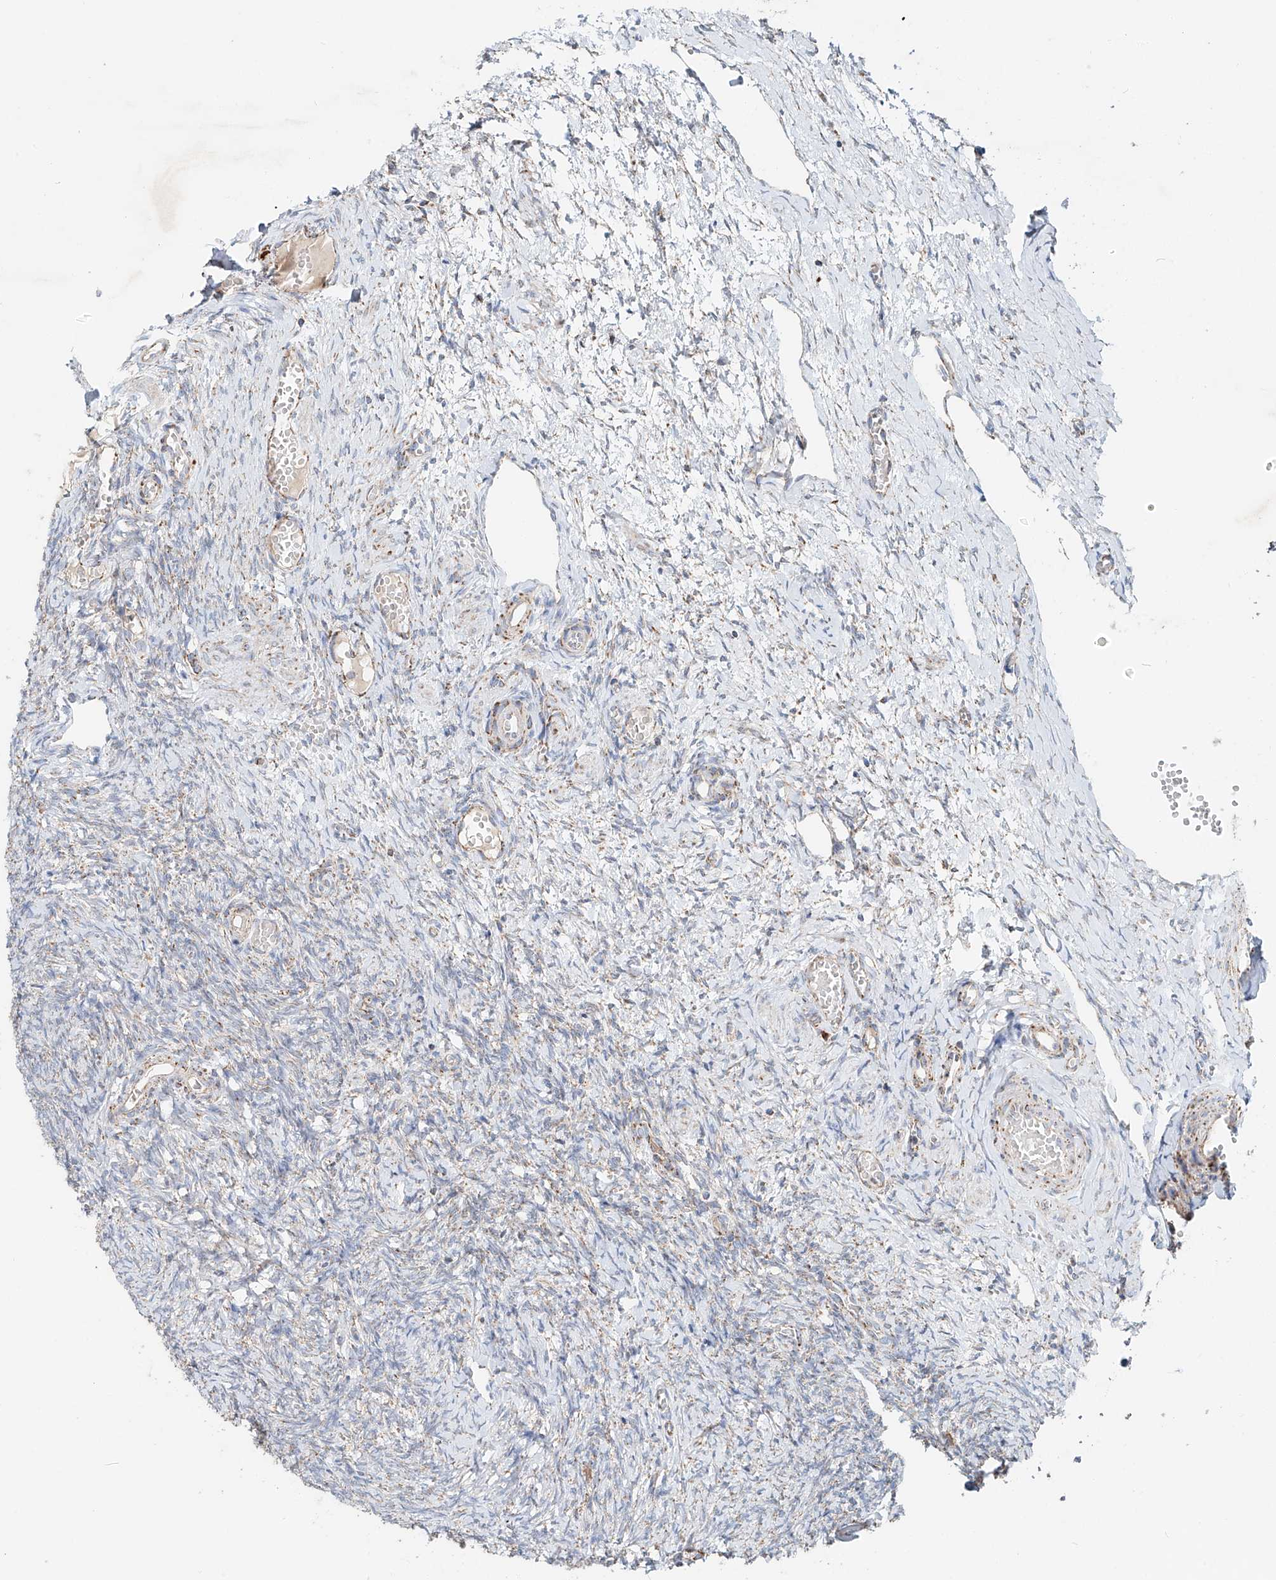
{"staining": {"intensity": "weak", "quantity": "25%-75%", "location": "cytoplasmic/membranous"}, "tissue": "ovary", "cell_type": "Ovarian stroma cells", "image_type": "normal", "snomed": [{"axis": "morphology", "description": "Adenocarcinoma, NOS"}, {"axis": "topography", "description": "Endometrium"}], "caption": "This histopathology image demonstrates unremarkable ovary stained with immunohistochemistry (IHC) to label a protein in brown. The cytoplasmic/membranous of ovarian stroma cells show weak positivity for the protein. Nuclei are counter-stained blue.", "gene": "CARD10", "patient": {"sex": "female", "age": 32}}